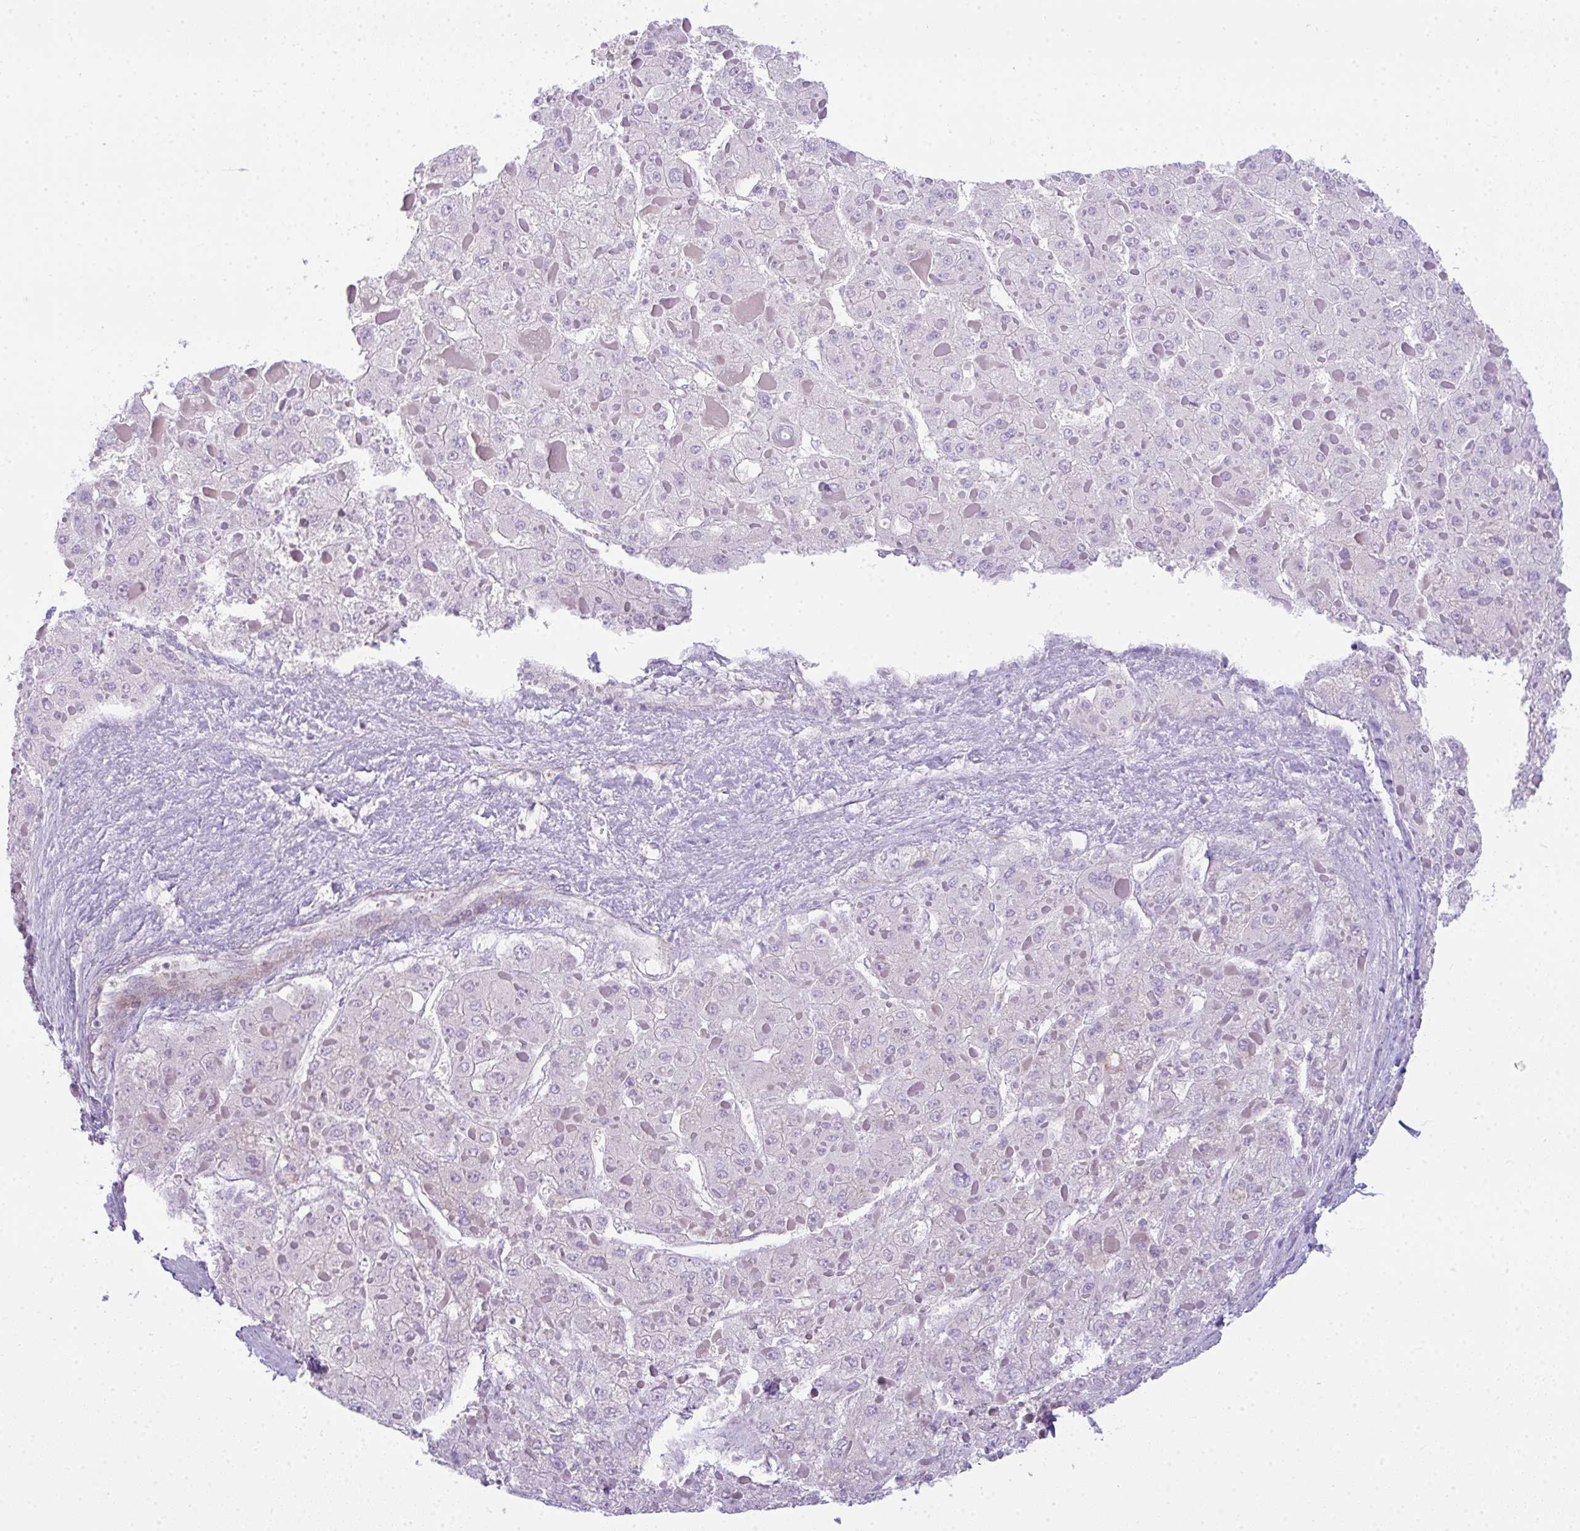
{"staining": {"intensity": "negative", "quantity": "none", "location": "none"}, "tissue": "liver cancer", "cell_type": "Tumor cells", "image_type": "cancer", "snomed": [{"axis": "morphology", "description": "Carcinoma, Hepatocellular, NOS"}, {"axis": "topography", "description": "Liver"}], "caption": "A histopathology image of hepatocellular carcinoma (liver) stained for a protein displays no brown staining in tumor cells.", "gene": "CDRT15", "patient": {"sex": "female", "age": 73}}